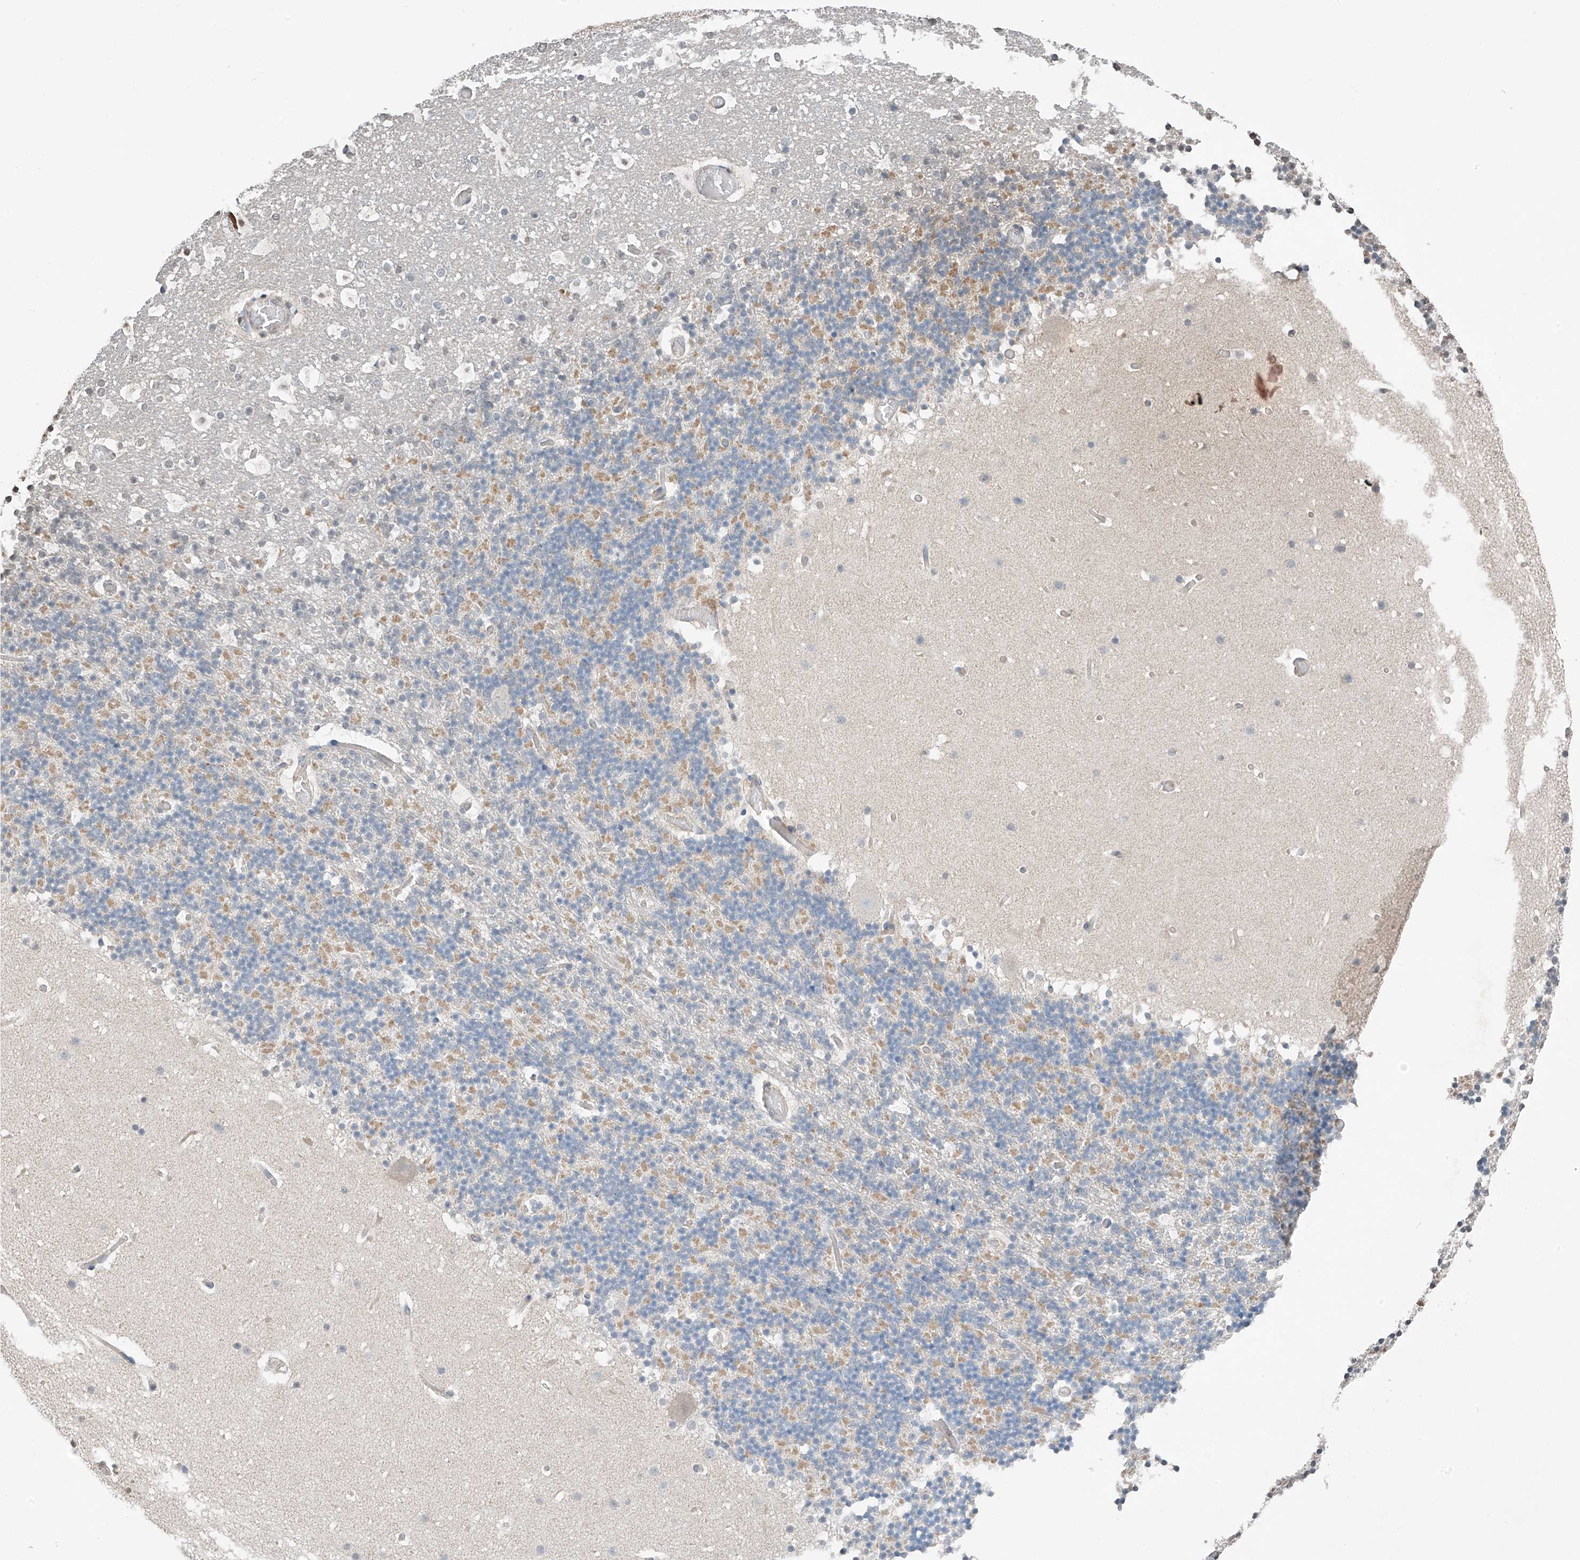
{"staining": {"intensity": "weak", "quantity": ">75%", "location": "cytoplasmic/membranous"}, "tissue": "cerebellum", "cell_type": "Cells in granular layer", "image_type": "normal", "snomed": [{"axis": "morphology", "description": "Normal tissue, NOS"}, {"axis": "topography", "description": "Cerebellum"}], "caption": "Weak cytoplasmic/membranous protein positivity is present in approximately >75% of cells in granular layer in cerebellum.", "gene": "HOXA11", "patient": {"sex": "male", "age": 57}}